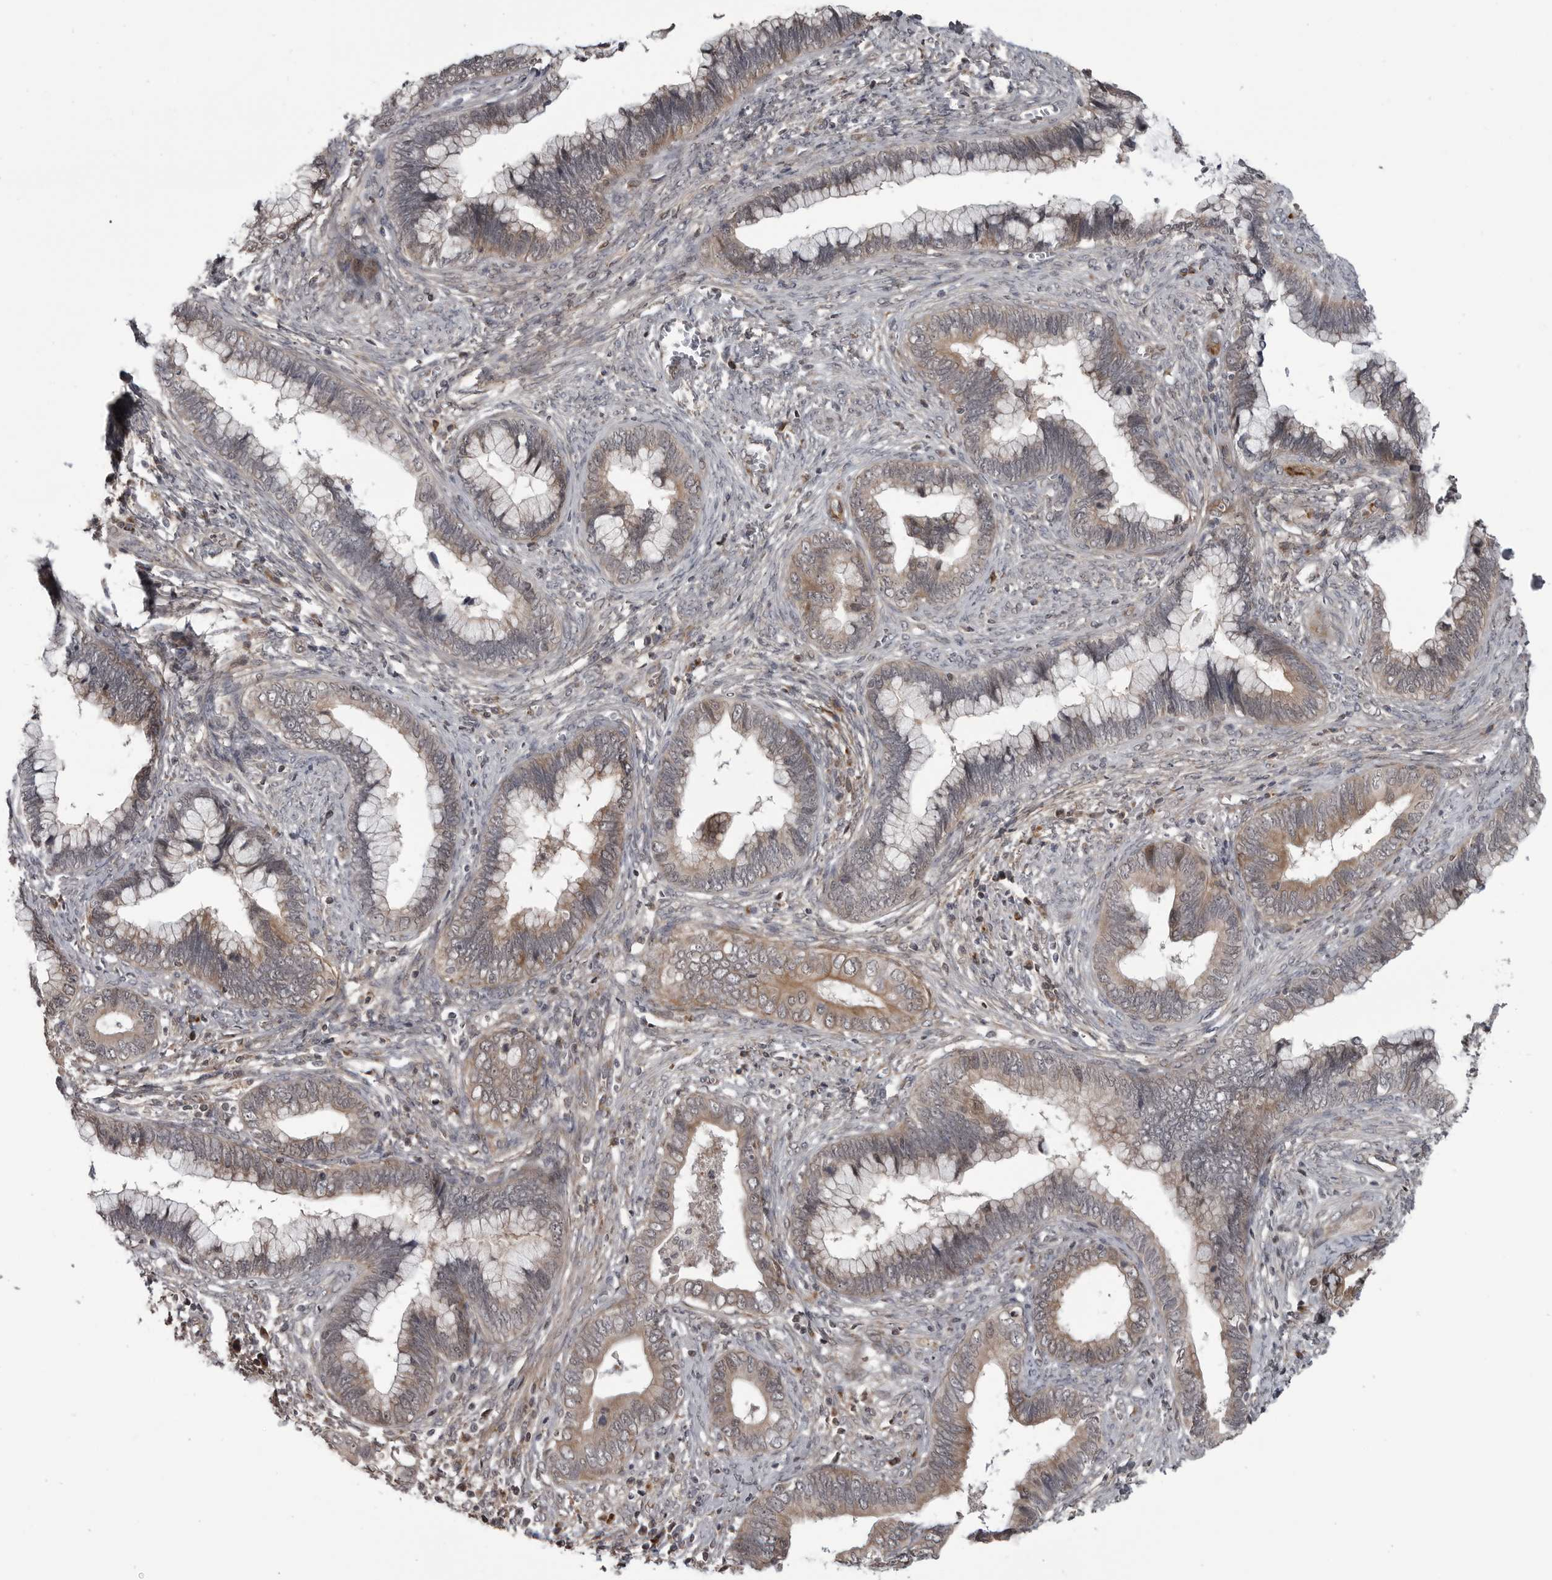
{"staining": {"intensity": "moderate", "quantity": "25%-75%", "location": "cytoplasmic/membranous"}, "tissue": "cervical cancer", "cell_type": "Tumor cells", "image_type": "cancer", "snomed": [{"axis": "morphology", "description": "Adenocarcinoma, NOS"}, {"axis": "topography", "description": "Cervix"}], "caption": "Tumor cells reveal moderate cytoplasmic/membranous positivity in approximately 25%-75% of cells in cervical cancer (adenocarcinoma).", "gene": "FAAP100", "patient": {"sex": "female", "age": 44}}